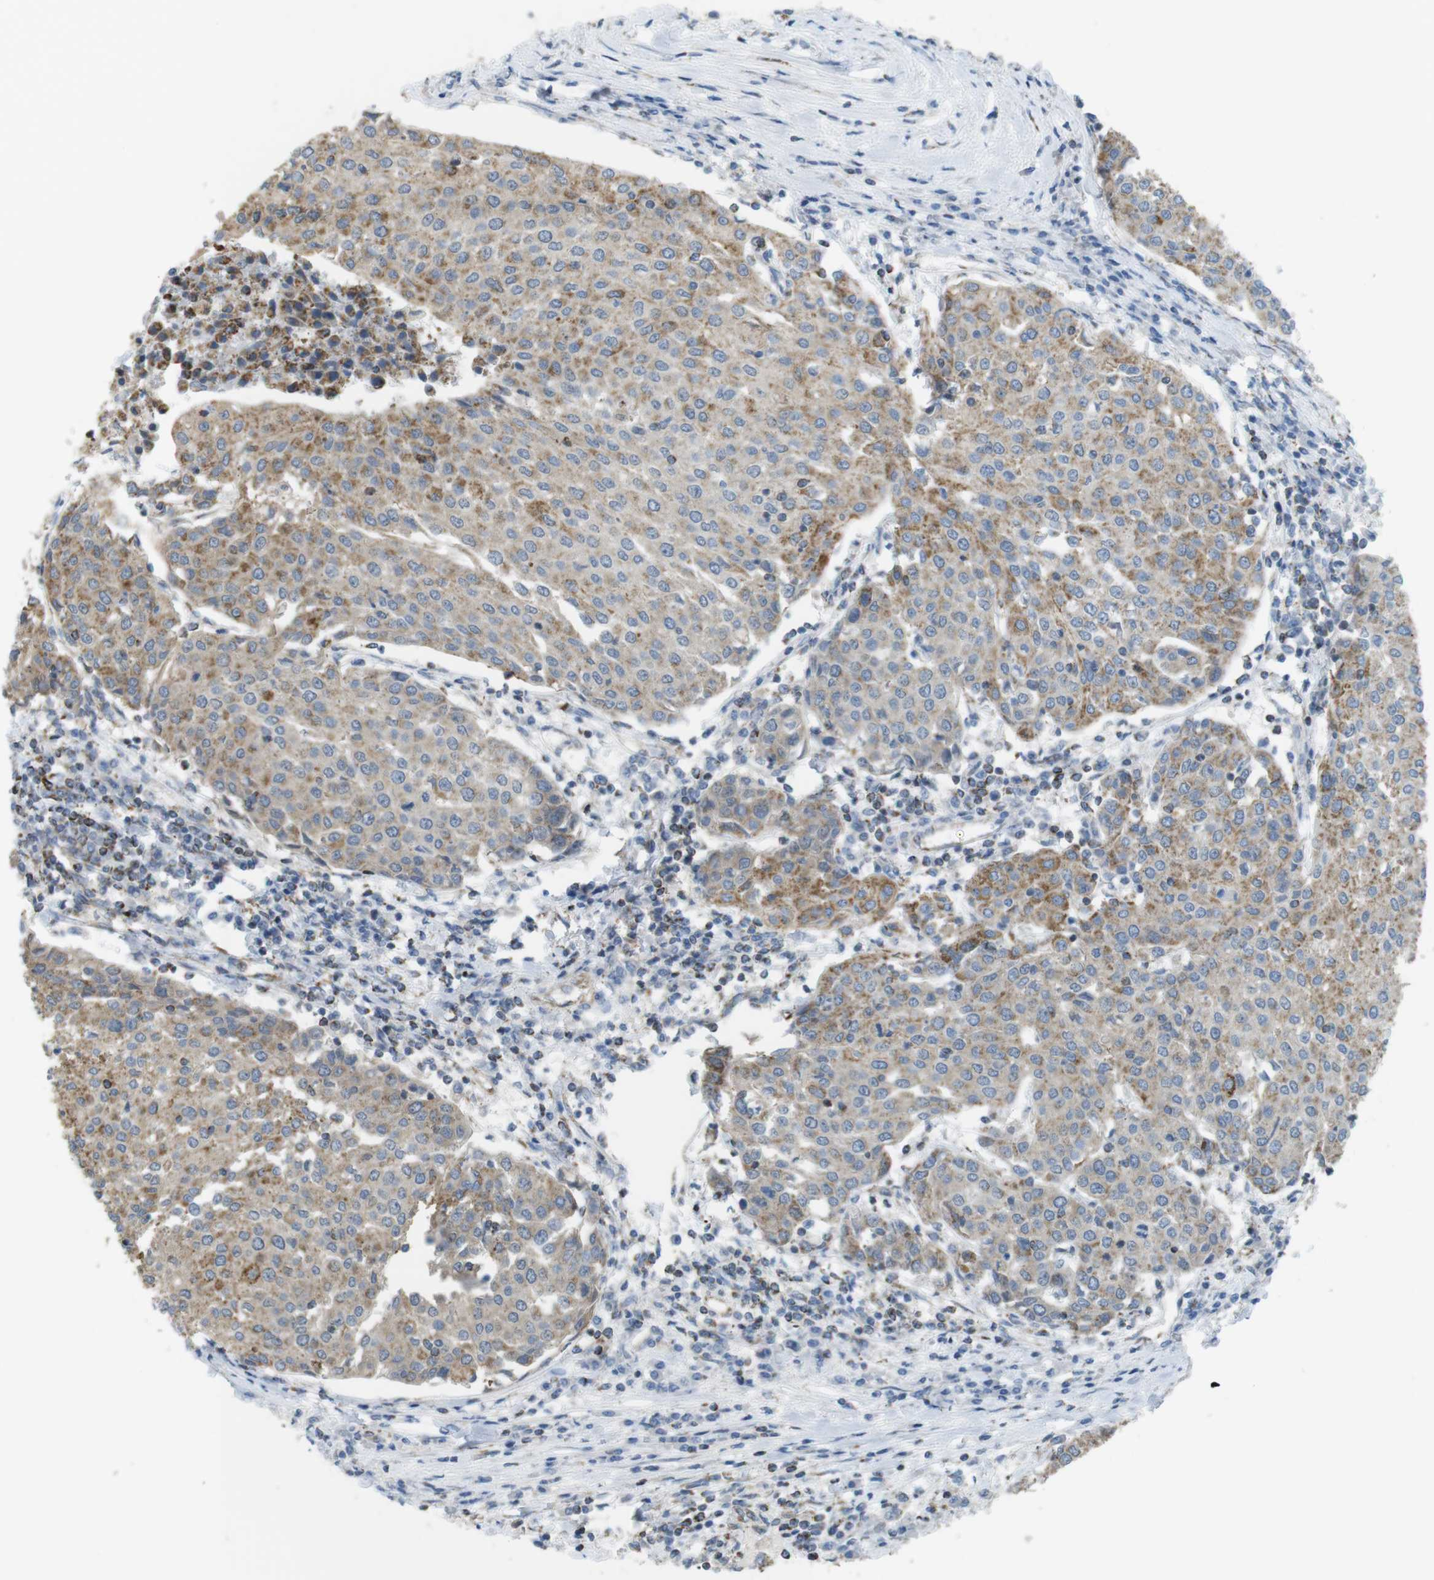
{"staining": {"intensity": "moderate", "quantity": "25%-75%", "location": "cytoplasmic/membranous"}, "tissue": "urothelial cancer", "cell_type": "Tumor cells", "image_type": "cancer", "snomed": [{"axis": "morphology", "description": "Urothelial carcinoma, High grade"}, {"axis": "topography", "description": "Urinary bladder"}], "caption": "Protein staining by IHC shows moderate cytoplasmic/membranous staining in approximately 25%-75% of tumor cells in urothelial cancer. (DAB (3,3'-diaminobenzidine) IHC with brightfield microscopy, high magnification).", "gene": "GRIK2", "patient": {"sex": "female", "age": 85}}